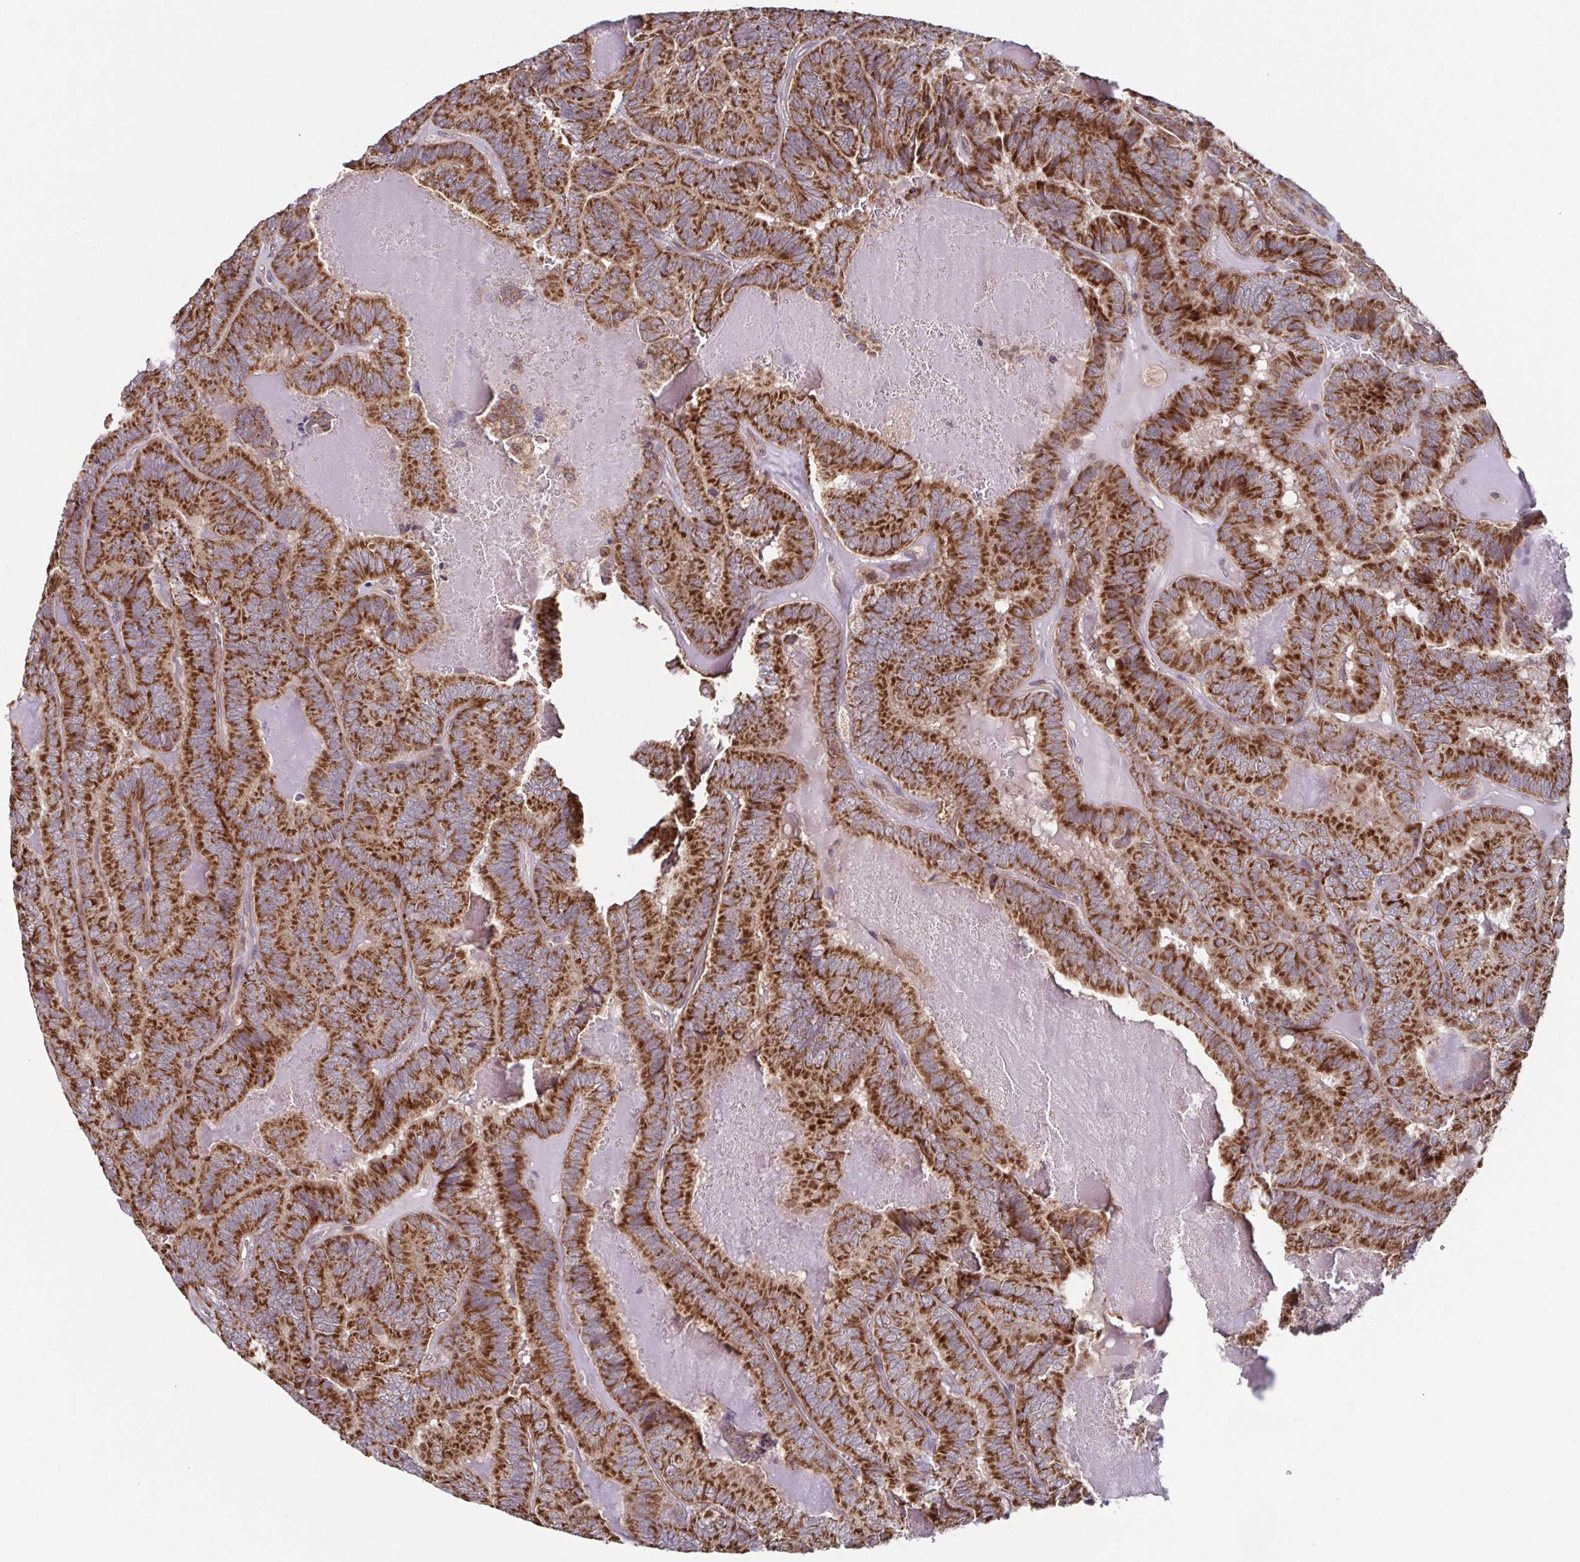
{"staining": {"intensity": "strong", "quantity": ">75%", "location": "cytoplasmic/membranous"}, "tissue": "thyroid cancer", "cell_type": "Tumor cells", "image_type": "cancer", "snomed": [{"axis": "morphology", "description": "Papillary adenocarcinoma, NOS"}, {"axis": "topography", "description": "Thyroid gland"}], "caption": "This photomicrograph displays thyroid papillary adenocarcinoma stained with immunohistochemistry (IHC) to label a protein in brown. The cytoplasmic/membranous of tumor cells show strong positivity for the protein. Nuclei are counter-stained blue.", "gene": "TTC19", "patient": {"sex": "female", "age": 75}}